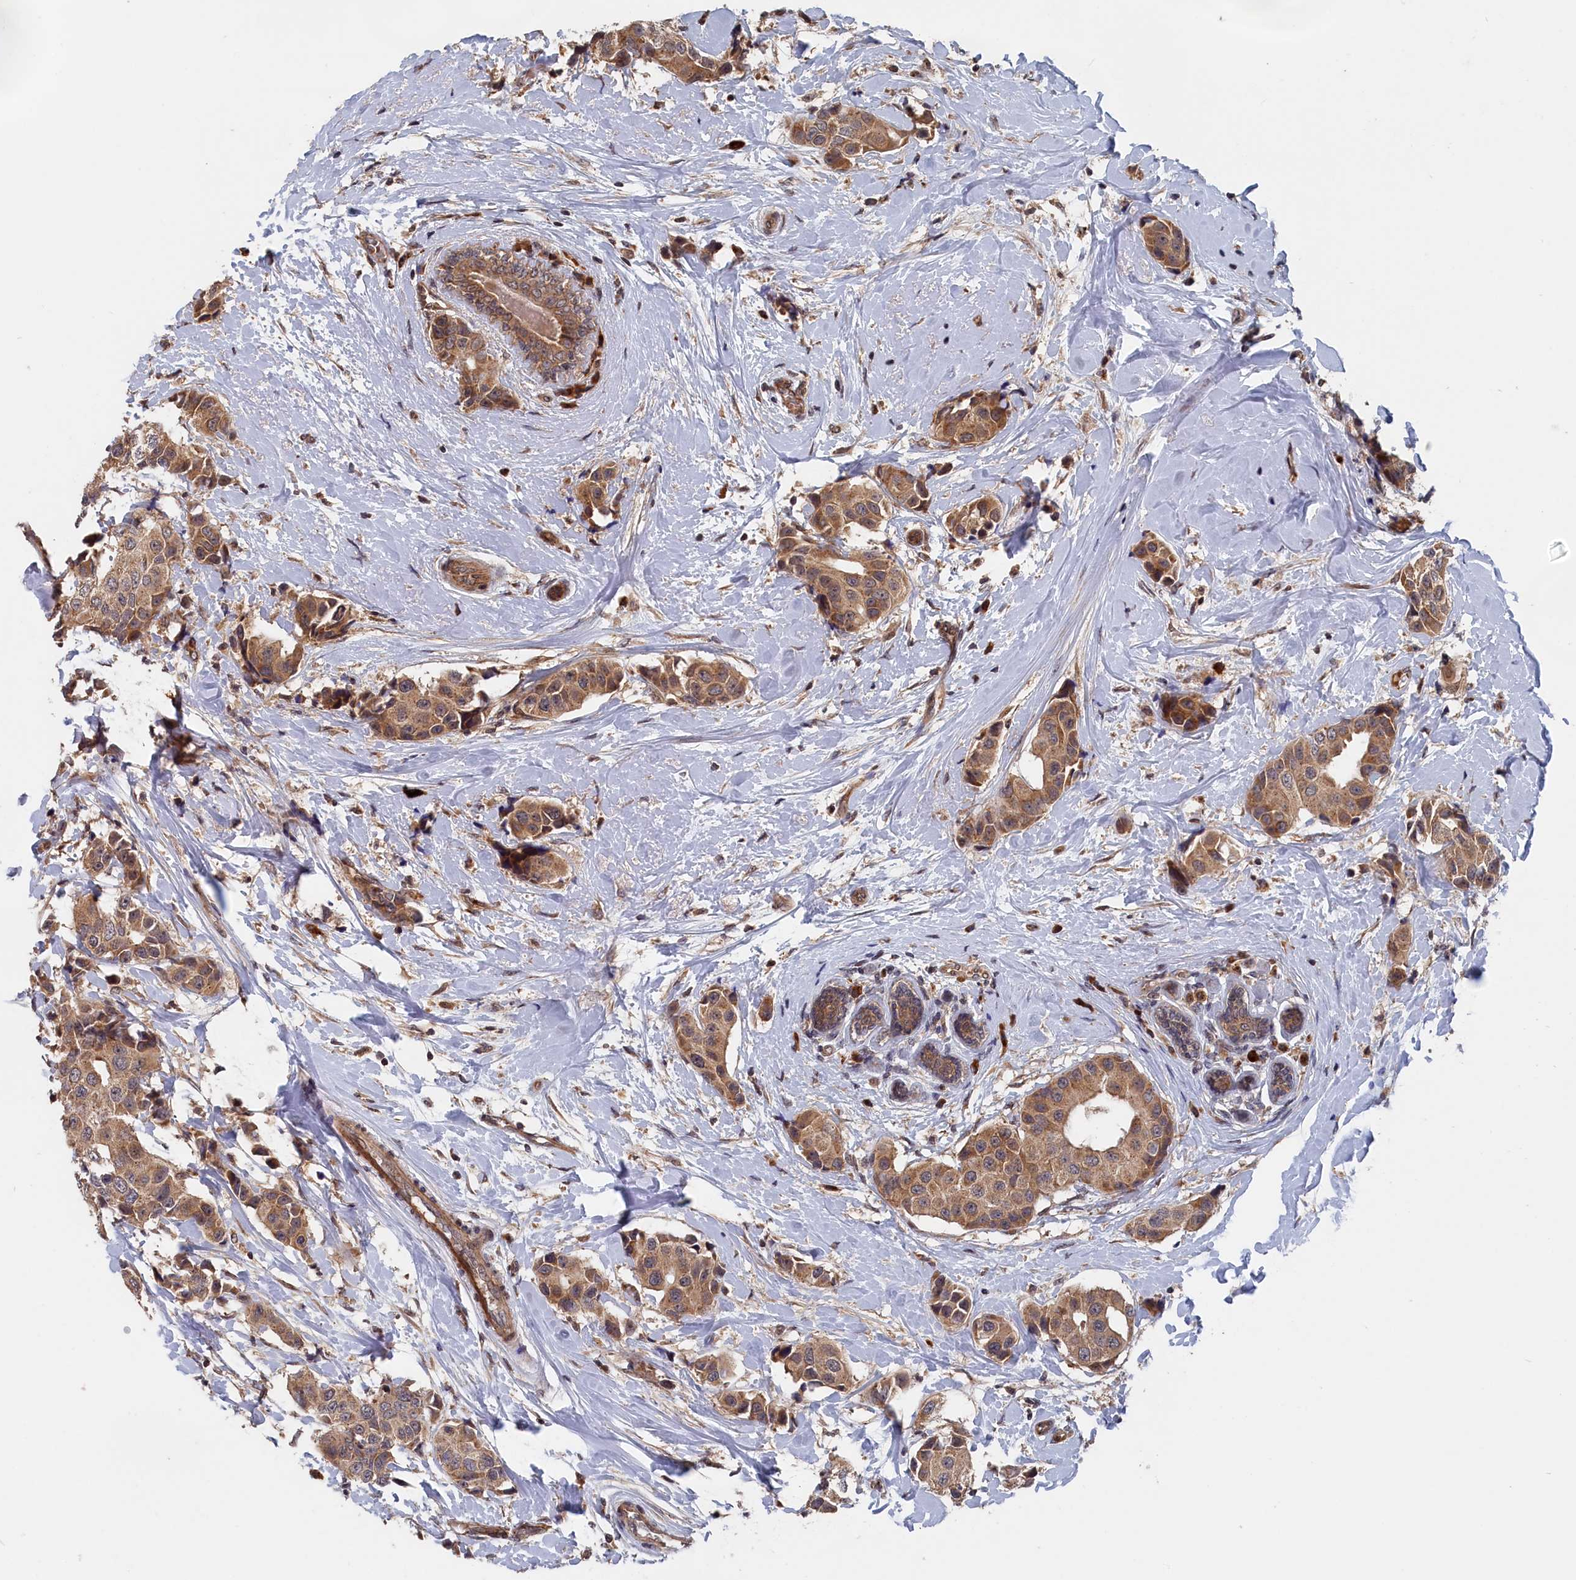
{"staining": {"intensity": "moderate", "quantity": ">75%", "location": "cytoplasmic/membranous"}, "tissue": "breast cancer", "cell_type": "Tumor cells", "image_type": "cancer", "snomed": [{"axis": "morphology", "description": "Normal tissue, NOS"}, {"axis": "morphology", "description": "Duct carcinoma"}, {"axis": "topography", "description": "Breast"}], "caption": "The histopathology image displays staining of breast cancer (infiltrating ductal carcinoma), revealing moderate cytoplasmic/membranous protein expression (brown color) within tumor cells.", "gene": "TRAPPC2L", "patient": {"sex": "female", "age": 39}}